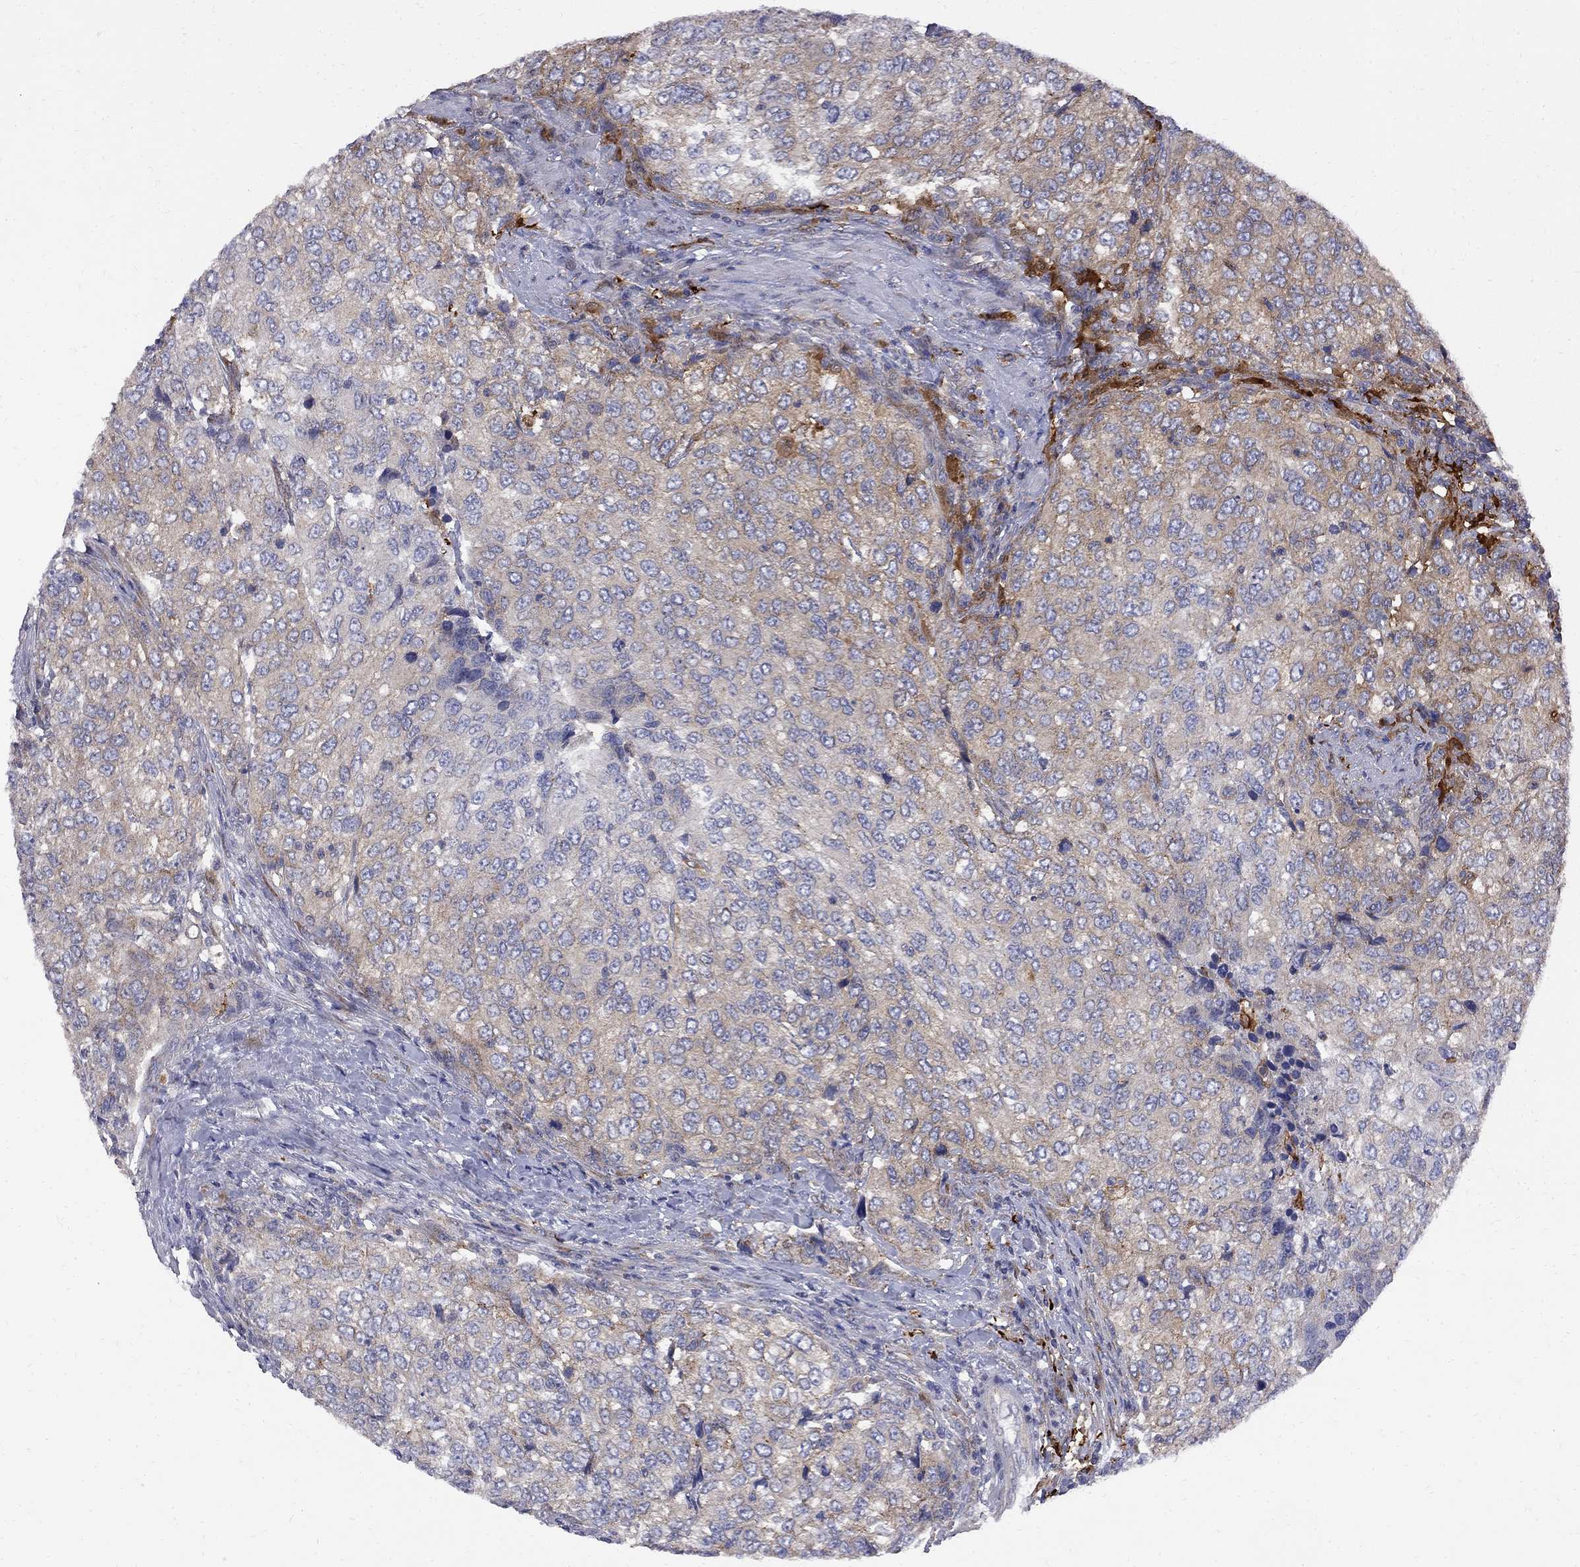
{"staining": {"intensity": "weak", "quantity": "<25%", "location": "cytoplasmic/membranous"}, "tissue": "urothelial cancer", "cell_type": "Tumor cells", "image_type": "cancer", "snomed": [{"axis": "morphology", "description": "Urothelial carcinoma, High grade"}, {"axis": "topography", "description": "Urinary bladder"}], "caption": "This micrograph is of high-grade urothelial carcinoma stained with immunohistochemistry (IHC) to label a protein in brown with the nuclei are counter-stained blue. There is no positivity in tumor cells. Brightfield microscopy of IHC stained with DAB (brown) and hematoxylin (blue), captured at high magnification.", "gene": "MTHFR", "patient": {"sex": "female", "age": 78}}